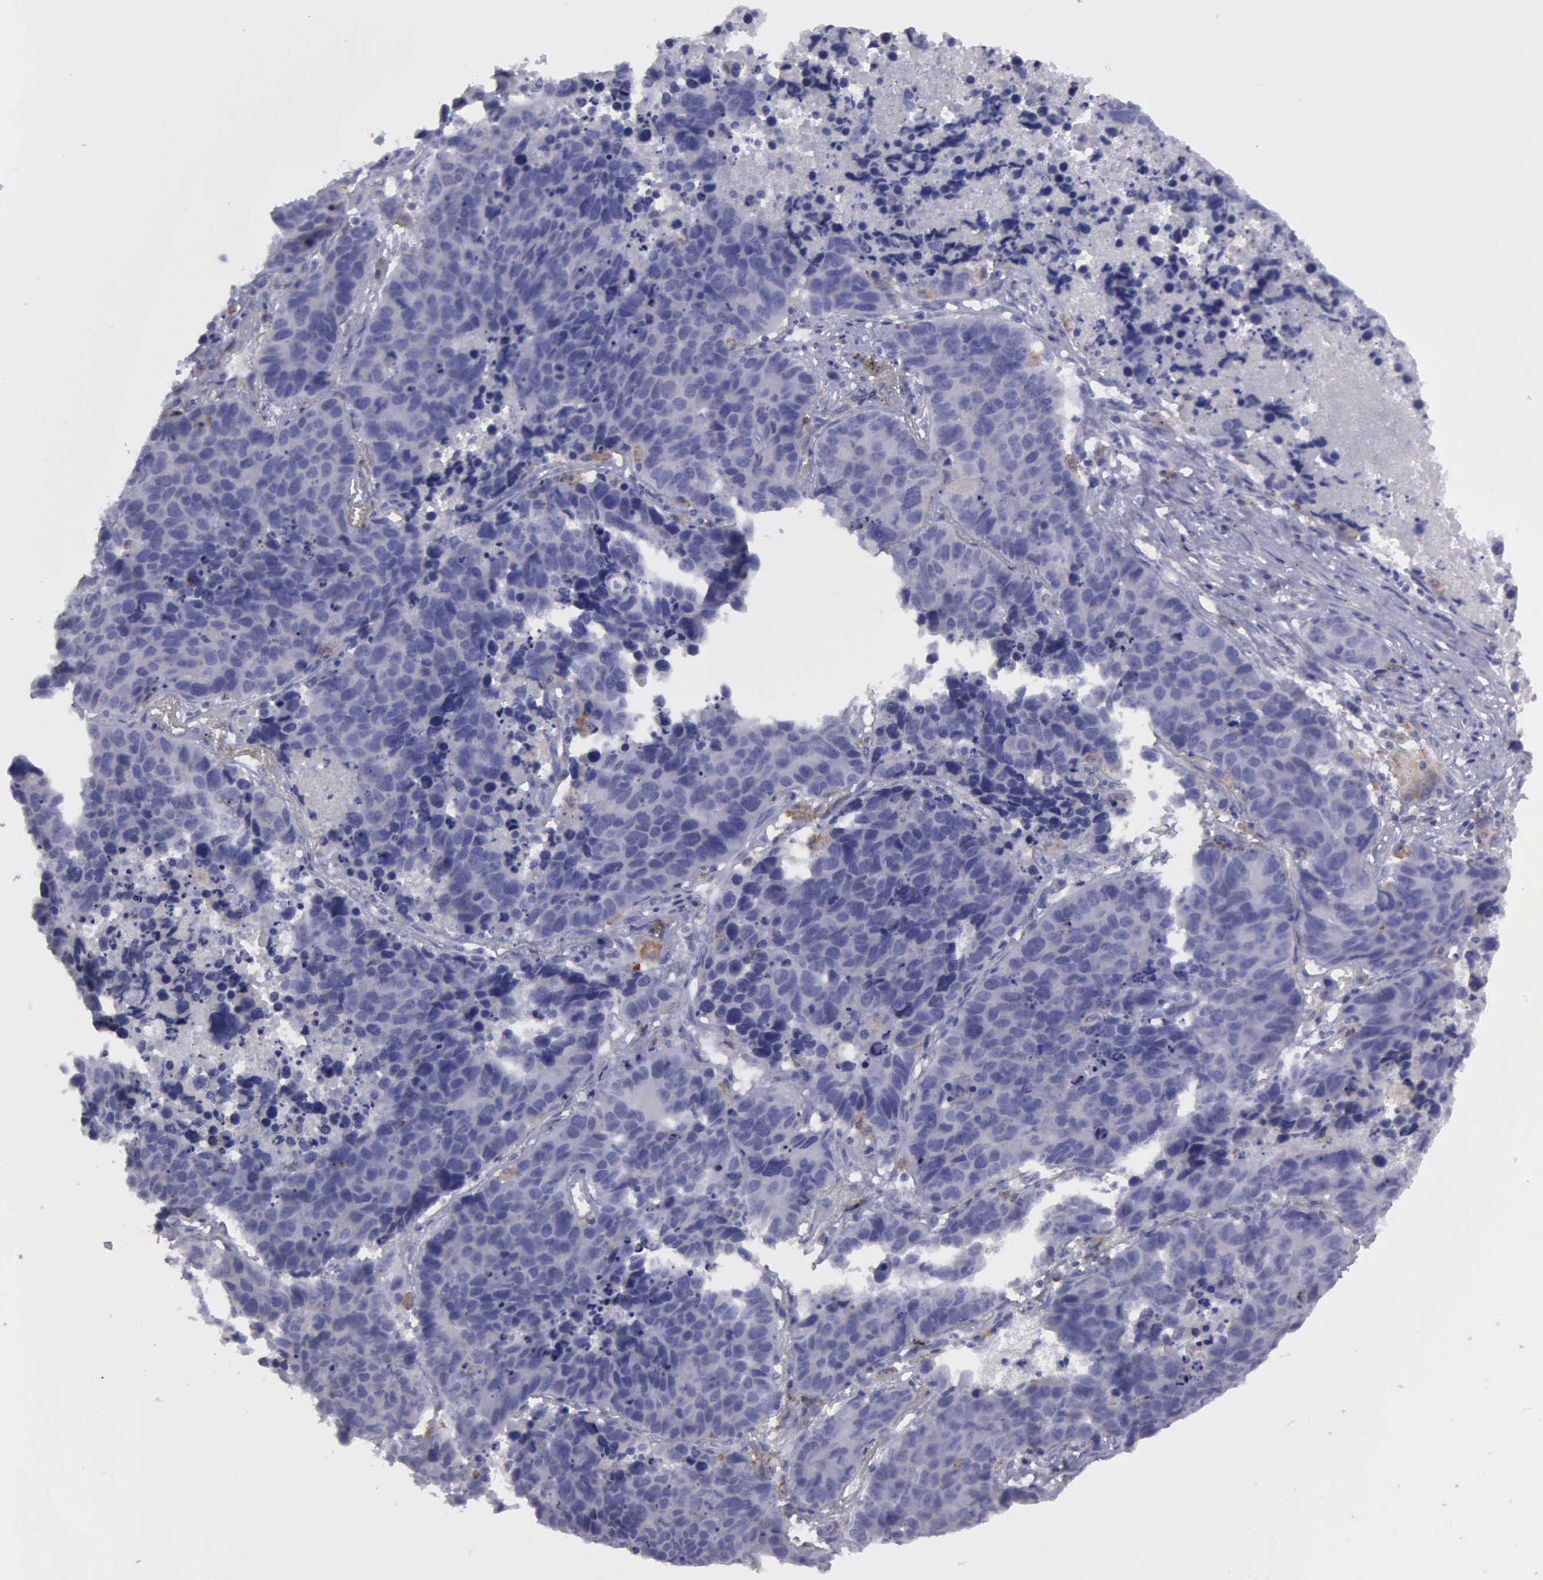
{"staining": {"intensity": "negative", "quantity": "none", "location": "none"}, "tissue": "lung cancer", "cell_type": "Tumor cells", "image_type": "cancer", "snomed": [{"axis": "morphology", "description": "Carcinoid, malignant, NOS"}, {"axis": "topography", "description": "Lung"}], "caption": "This is an immunohistochemistry histopathology image of human malignant carcinoid (lung). There is no positivity in tumor cells.", "gene": "TYRP1", "patient": {"sex": "male", "age": 60}}